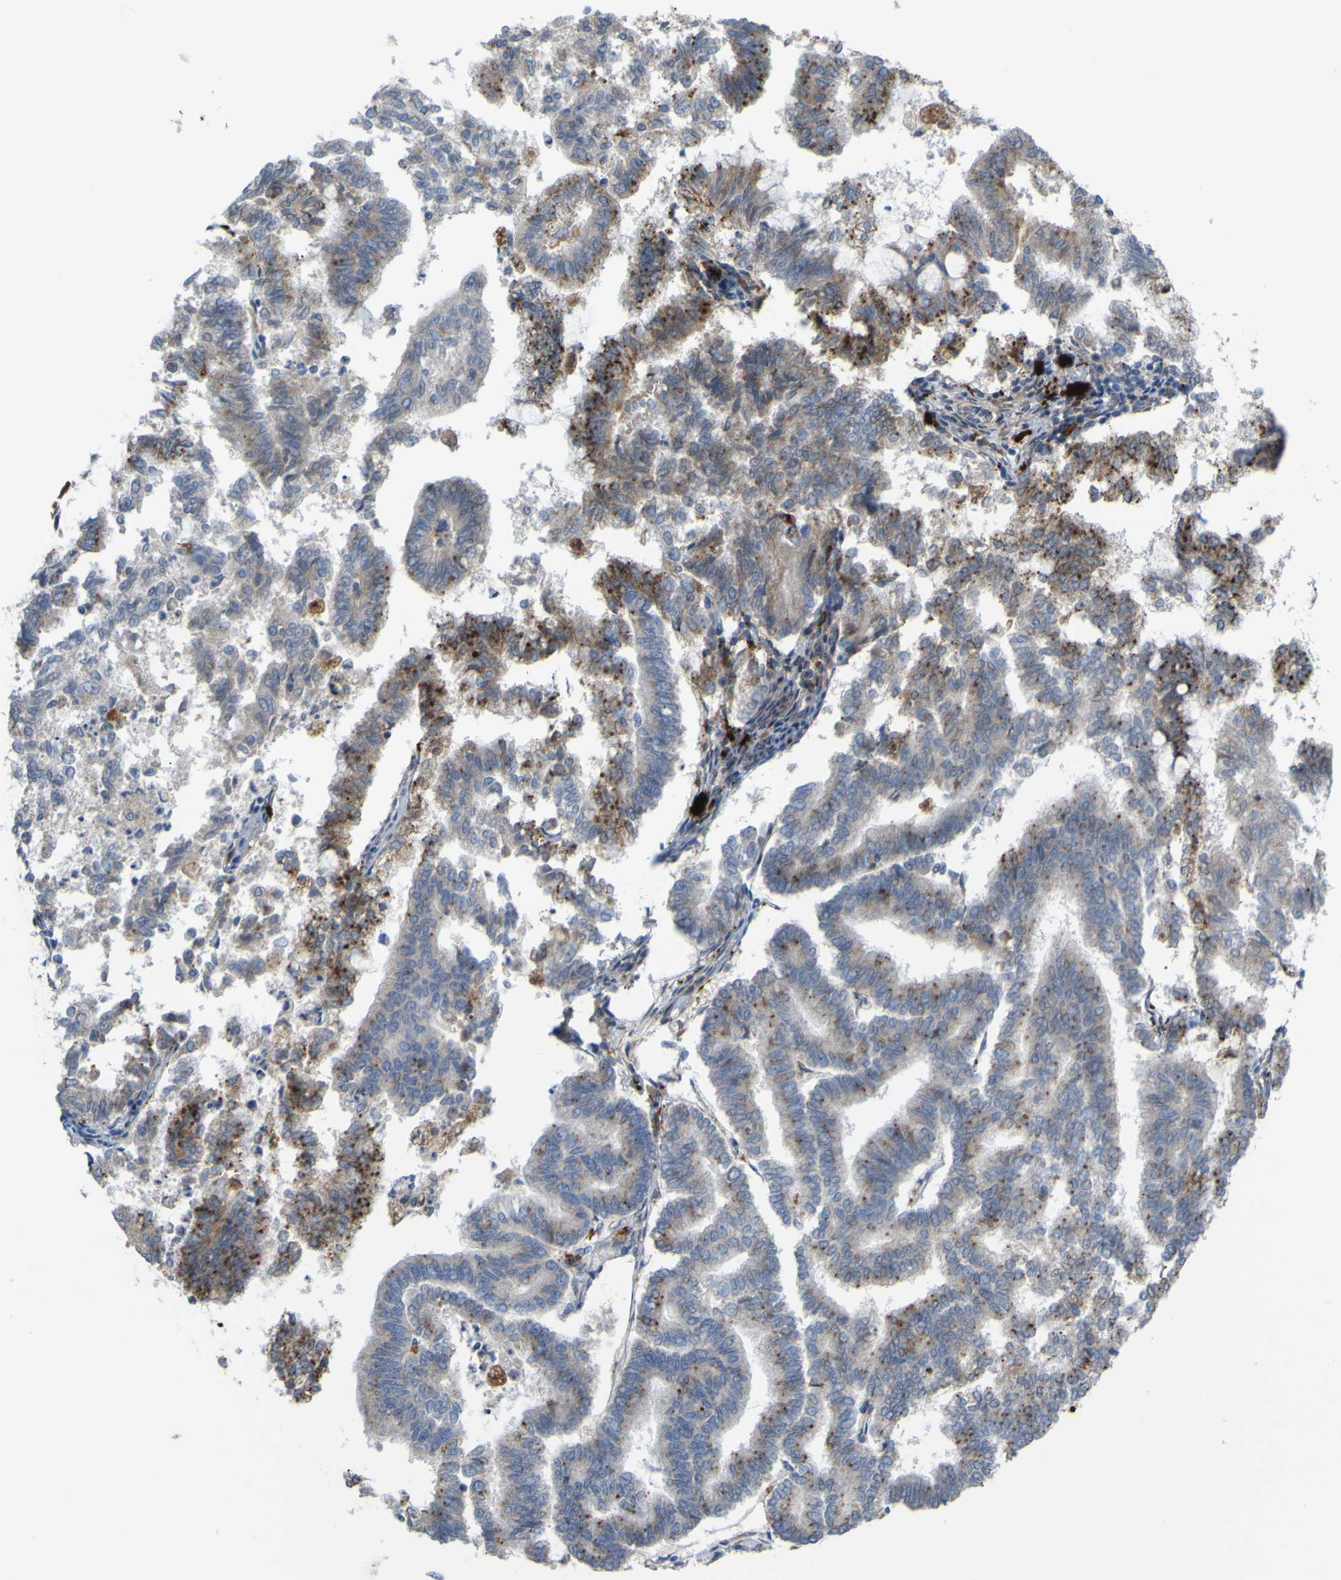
{"staining": {"intensity": "moderate", "quantity": "25%-75%", "location": "cytoplasmic/membranous"}, "tissue": "endometrial cancer", "cell_type": "Tumor cells", "image_type": "cancer", "snomed": [{"axis": "morphology", "description": "Necrosis, NOS"}, {"axis": "morphology", "description": "Adenocarcinoma, NOS"}, {"axis": "topography", "description": "Endometrium"}], "caption": "Approximately 25%-75% of tumor cells in endometrial cancer (adenocarcinoma) exhibit moderate cytoplasmic/membranous protein staining as visualized by brown immunohistochemical staining.", "gene": "PLD3", "patient": {"sex": "female", "age": 79}}